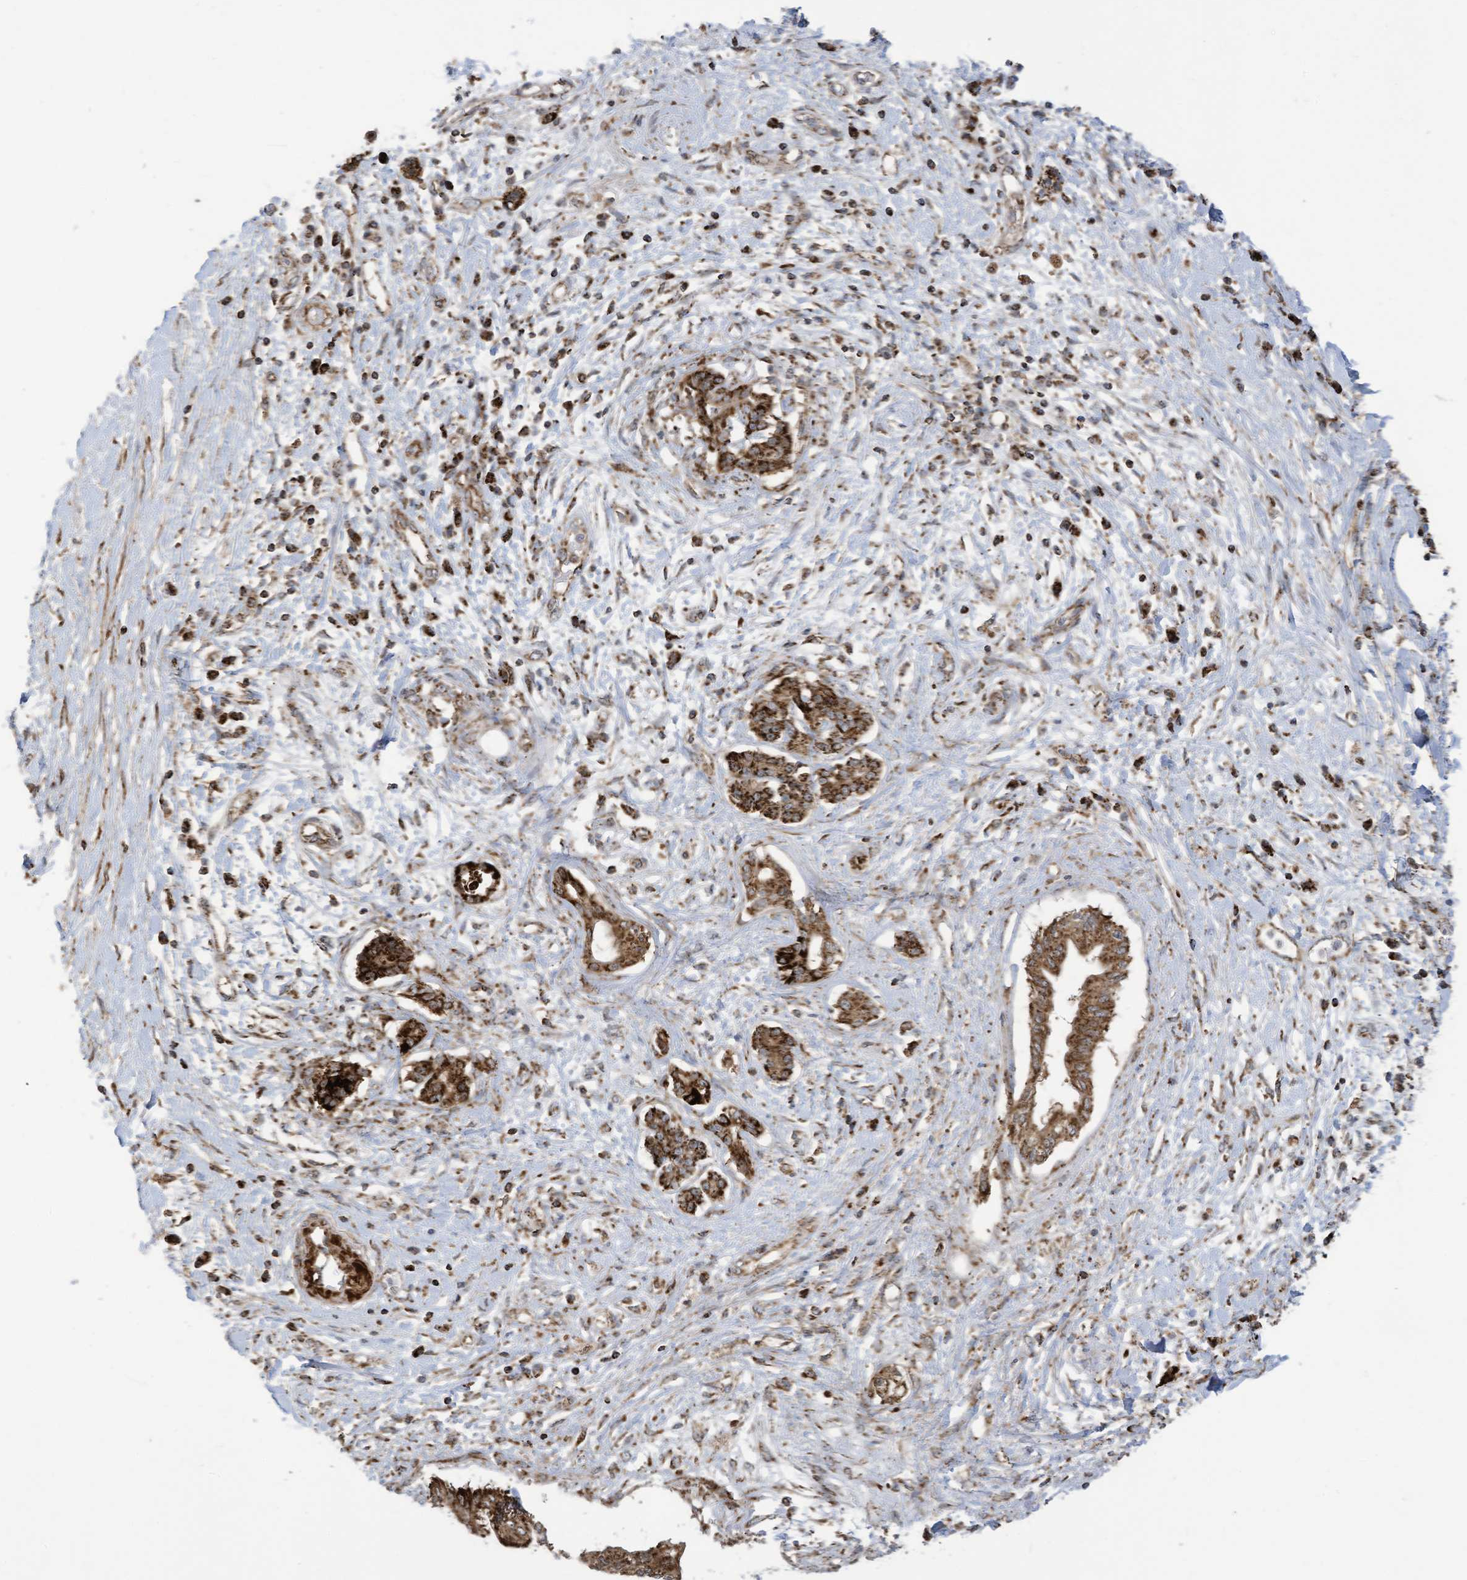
{"staining": {"intensity": "strong", "quantity": ">75%", "location": "cytoplasmic/membranous"}, "tissue": "pancreatic cancer", "cell_type": "Tumor cells", "image_type": "cancer", "snomed": [{"axis": "morphology", "description": "Adenocarcinoma, NOS"}, {"axis": "topography", "description": "Pancreas"}], "caption": "Immunohistochemical staining of human pancreatic cancer exhibits high levels of strong cytoplasmic/membranous positivity in about >75% of tumor cells.", "gene": "COX10", "patient": {"sex": "female", "age": 56}}